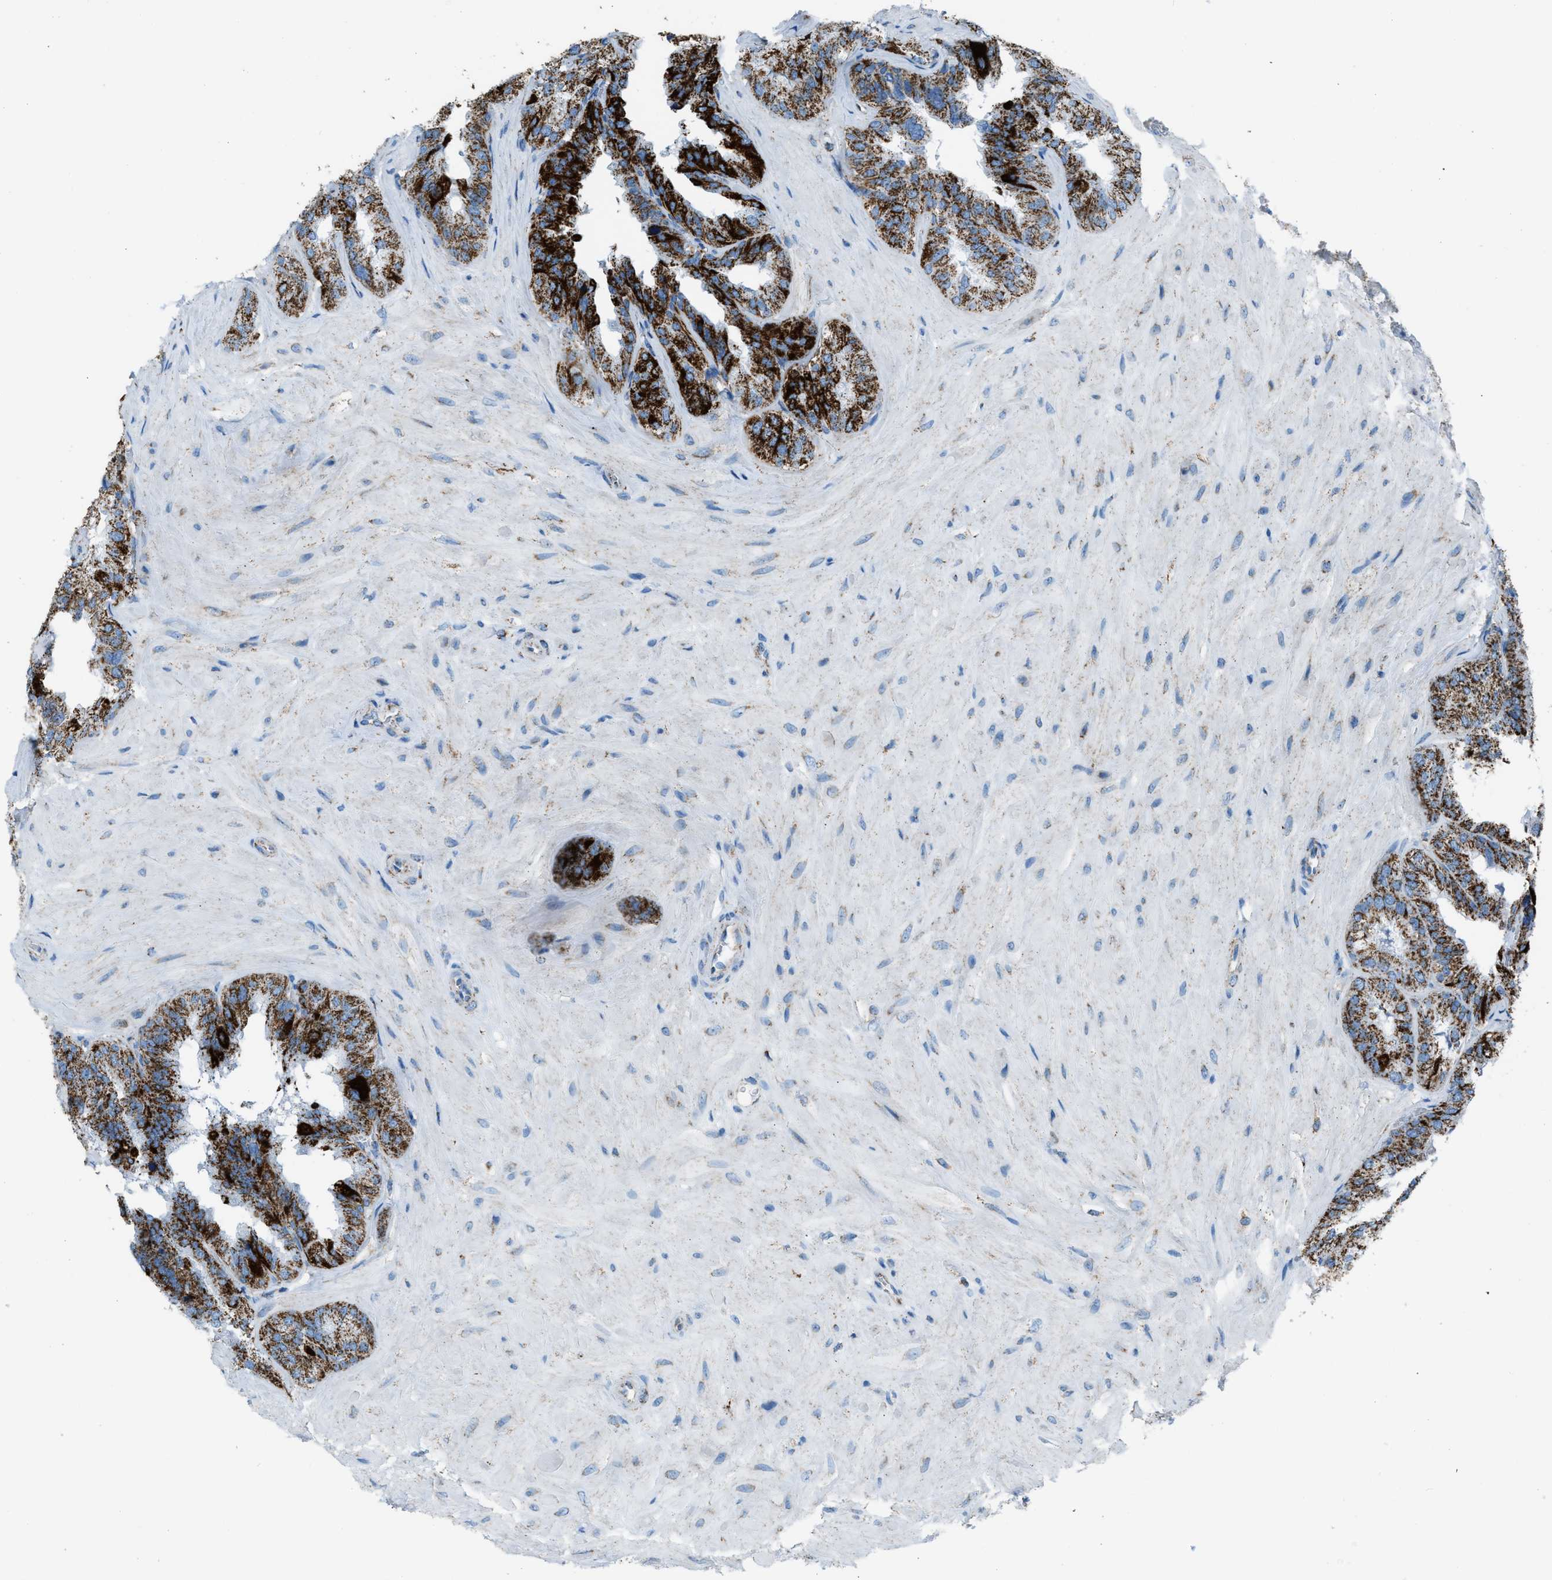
{"staining": {"intensity": "strong", "quantity": ">75%", "location": "cytoplasmic/membranous"}, "tissue": "seminal vesicle", "cell_type": "Glandular cells", "image_type": "normal", "snomed": [{"axis": "morphology", "description": "Normal tissue, NOS"}, {"axis": "topography", "description": "Prostate"}, {"axis": "topography", "description": "Seminal veicle"}], "caption": "Human seminal vesicle stained for a protein (brown) displays strong cytoplasmic/membranous positive staining in about >75% of glandular cells.", "gene": "MDH2", "patient": {"sex": "male", "age": 51}}